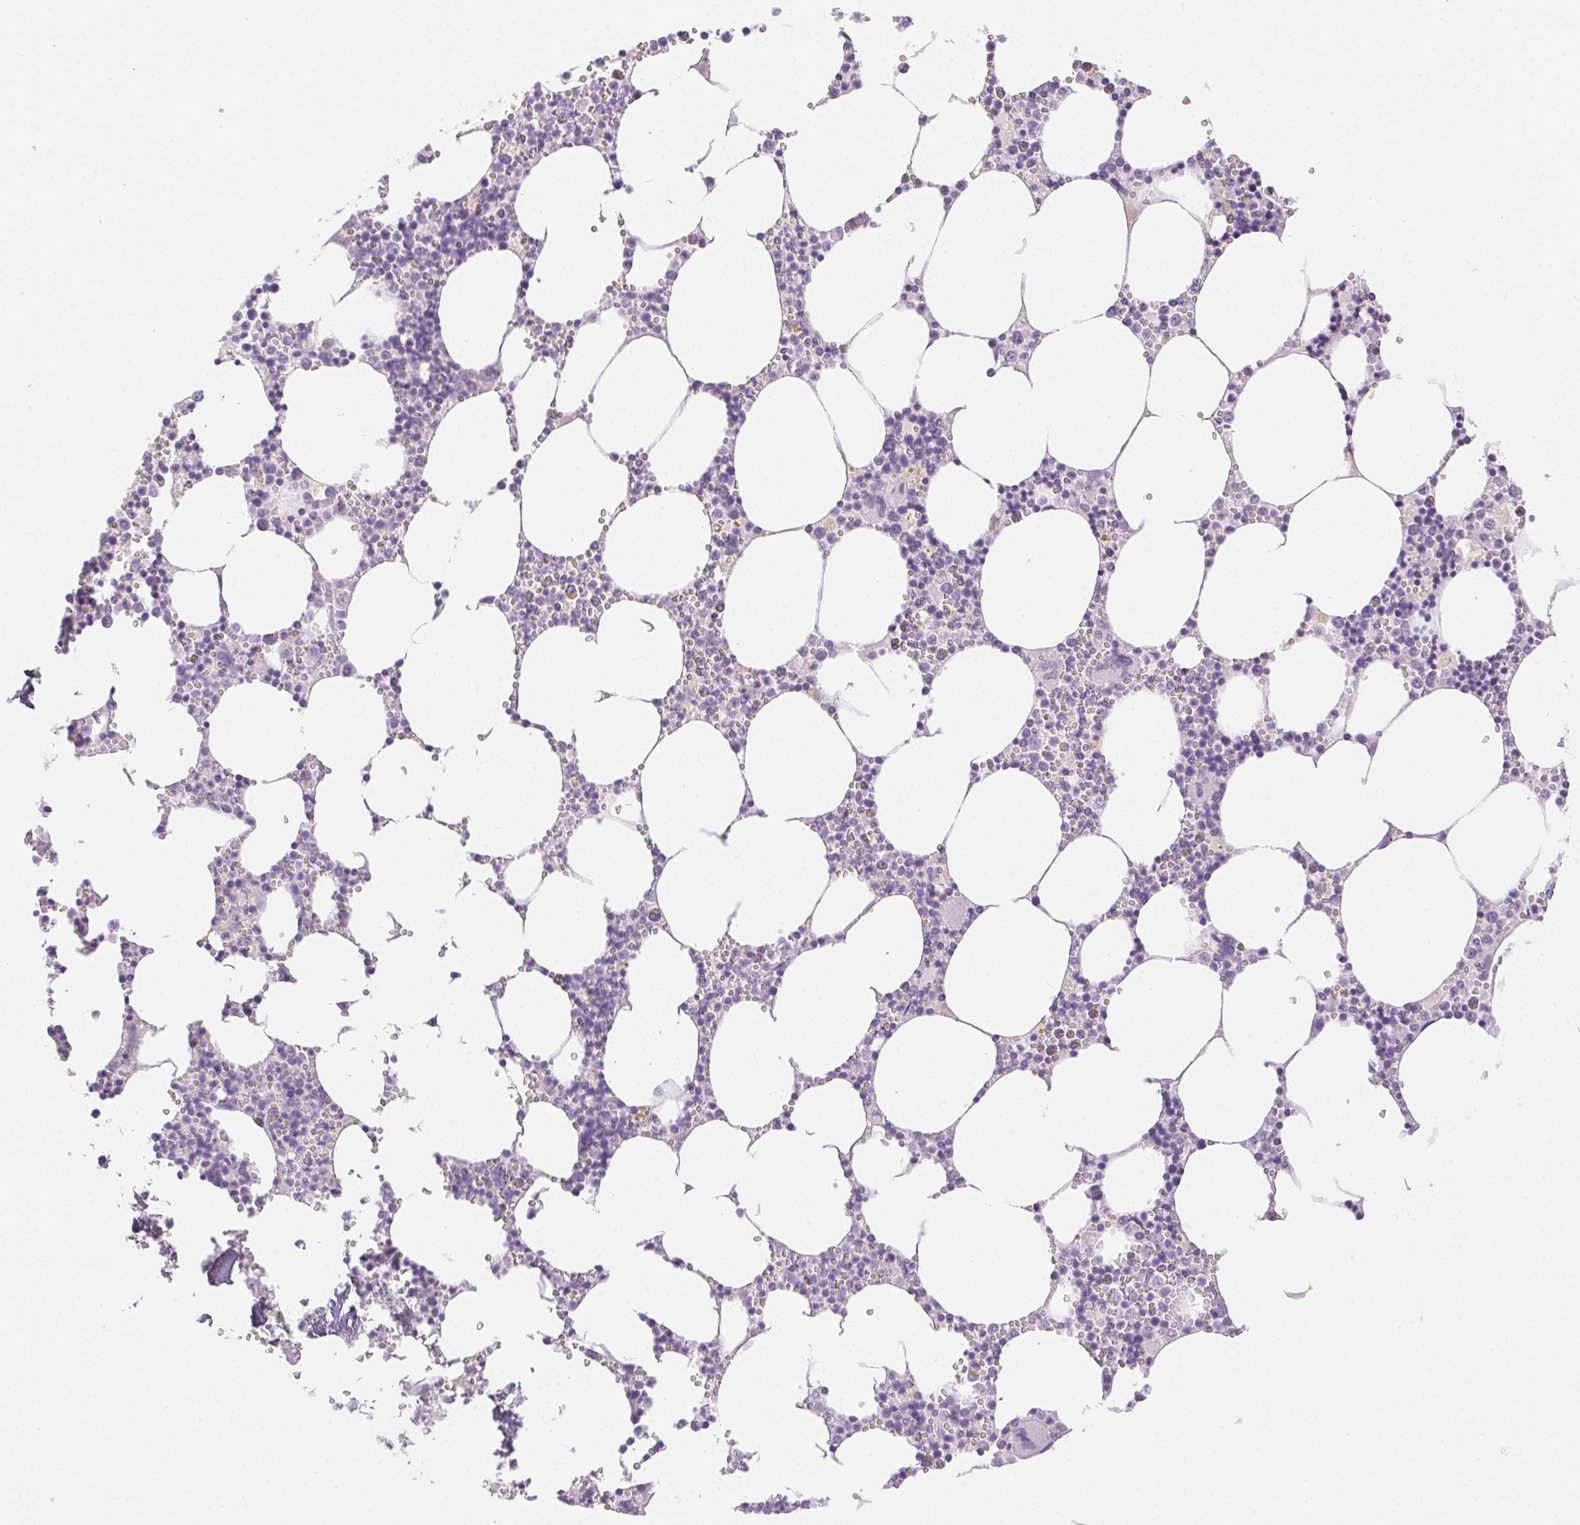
{"staining": {"intensity": "negative", "quantity": "none", "location": "none"}, "tissue": "bone marrow", "cell_type": "Hematopoietic cells", "image_type": "normal", "snomed": [{"axis": "morphology", "description": "Normal tissue, NOS"}, {"axis": "topography", "description": "Bone marrow"}], "caption": "Image shows no protein positivity in hematopoietic cells of benign bone marrow.", "gene": "SPACA4", "patient": {"sex": "male", "age": 54}}